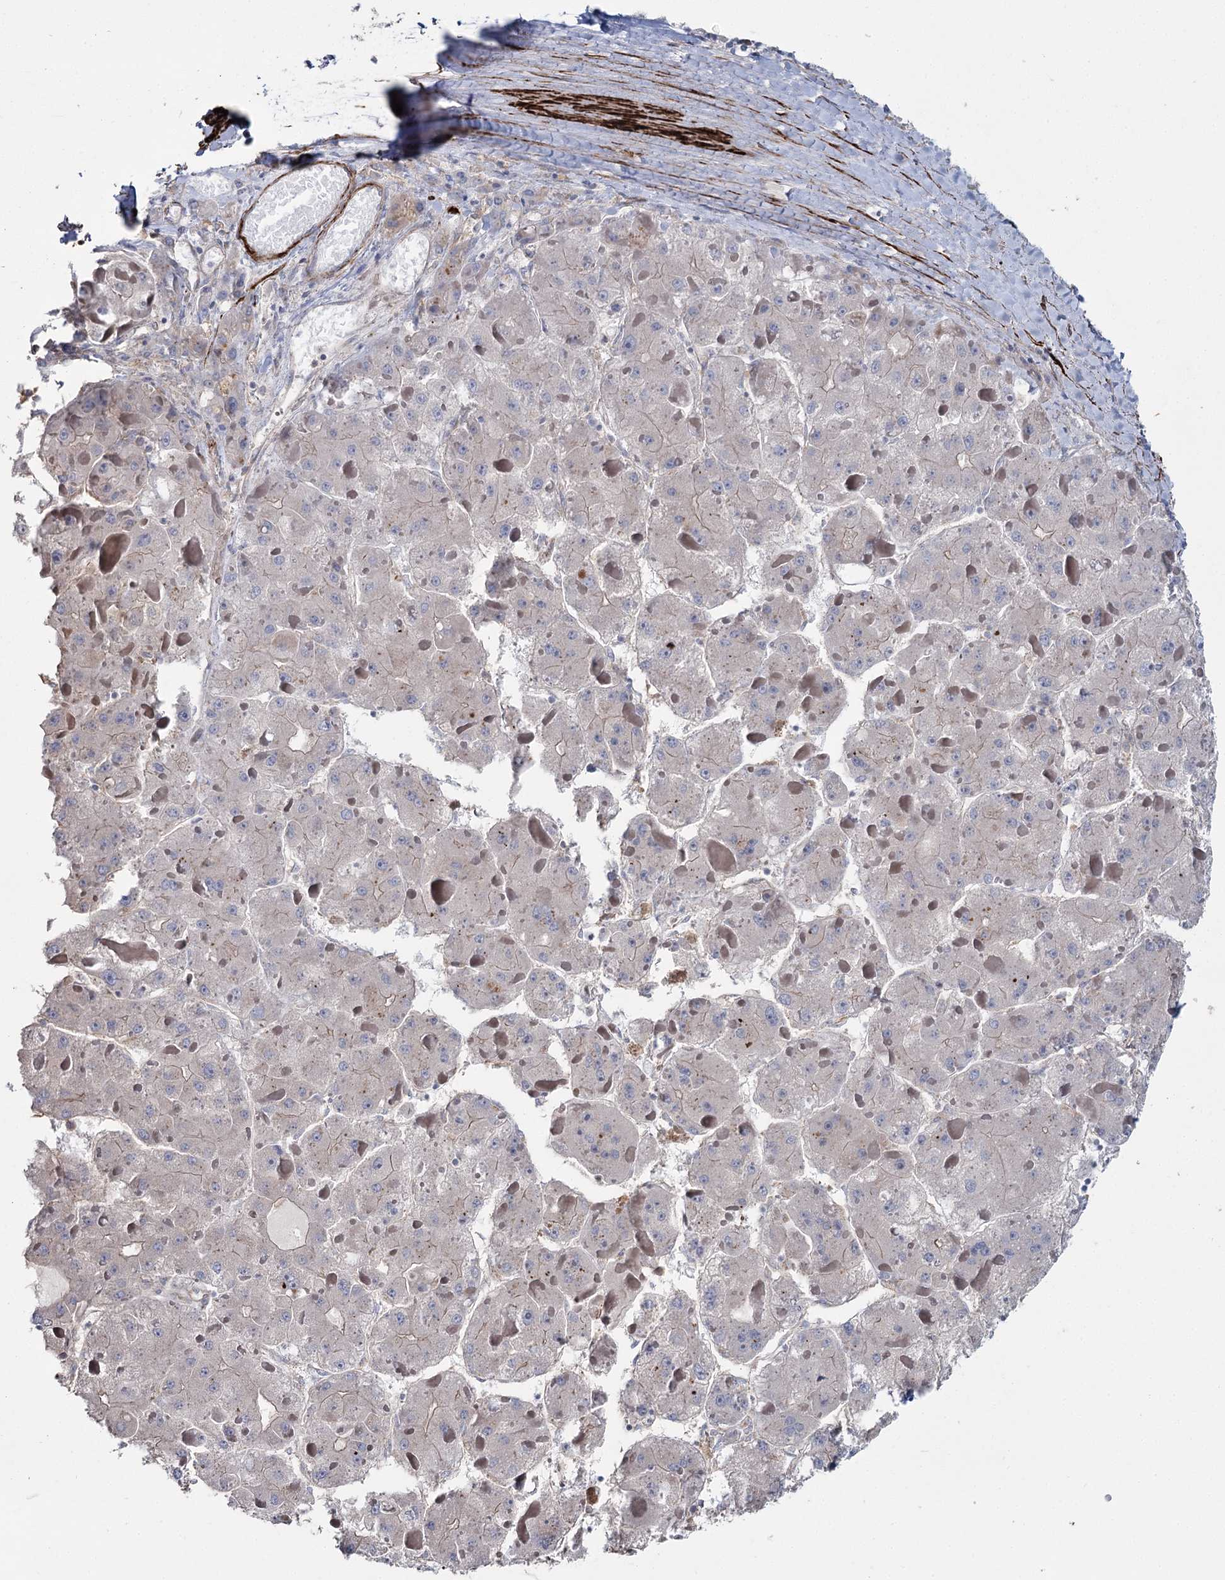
{"staining": {"intensity": "negative", "quantity": "none", "location": "none"}, "tissue": "liver cancer", "cell_type": "Tumor cells", "image_type": "cancer", "snomed": [{"axis": "morphology", "description": "Carcinoma, Hepatocellular, NOS"}, {"axis": "topography", "description": "Liver"}], "caption": "Tumor cells are negative for protein expression in human liver cancer (hepatocellular carcinoma). (DAB (3,3'-diaminobenzidine) immunohistochemistry (IHC) visualized using brightfield microscopy, high magnification).", "gene": "SUMF1", "patient": {"sex": "female", "age": 73}}